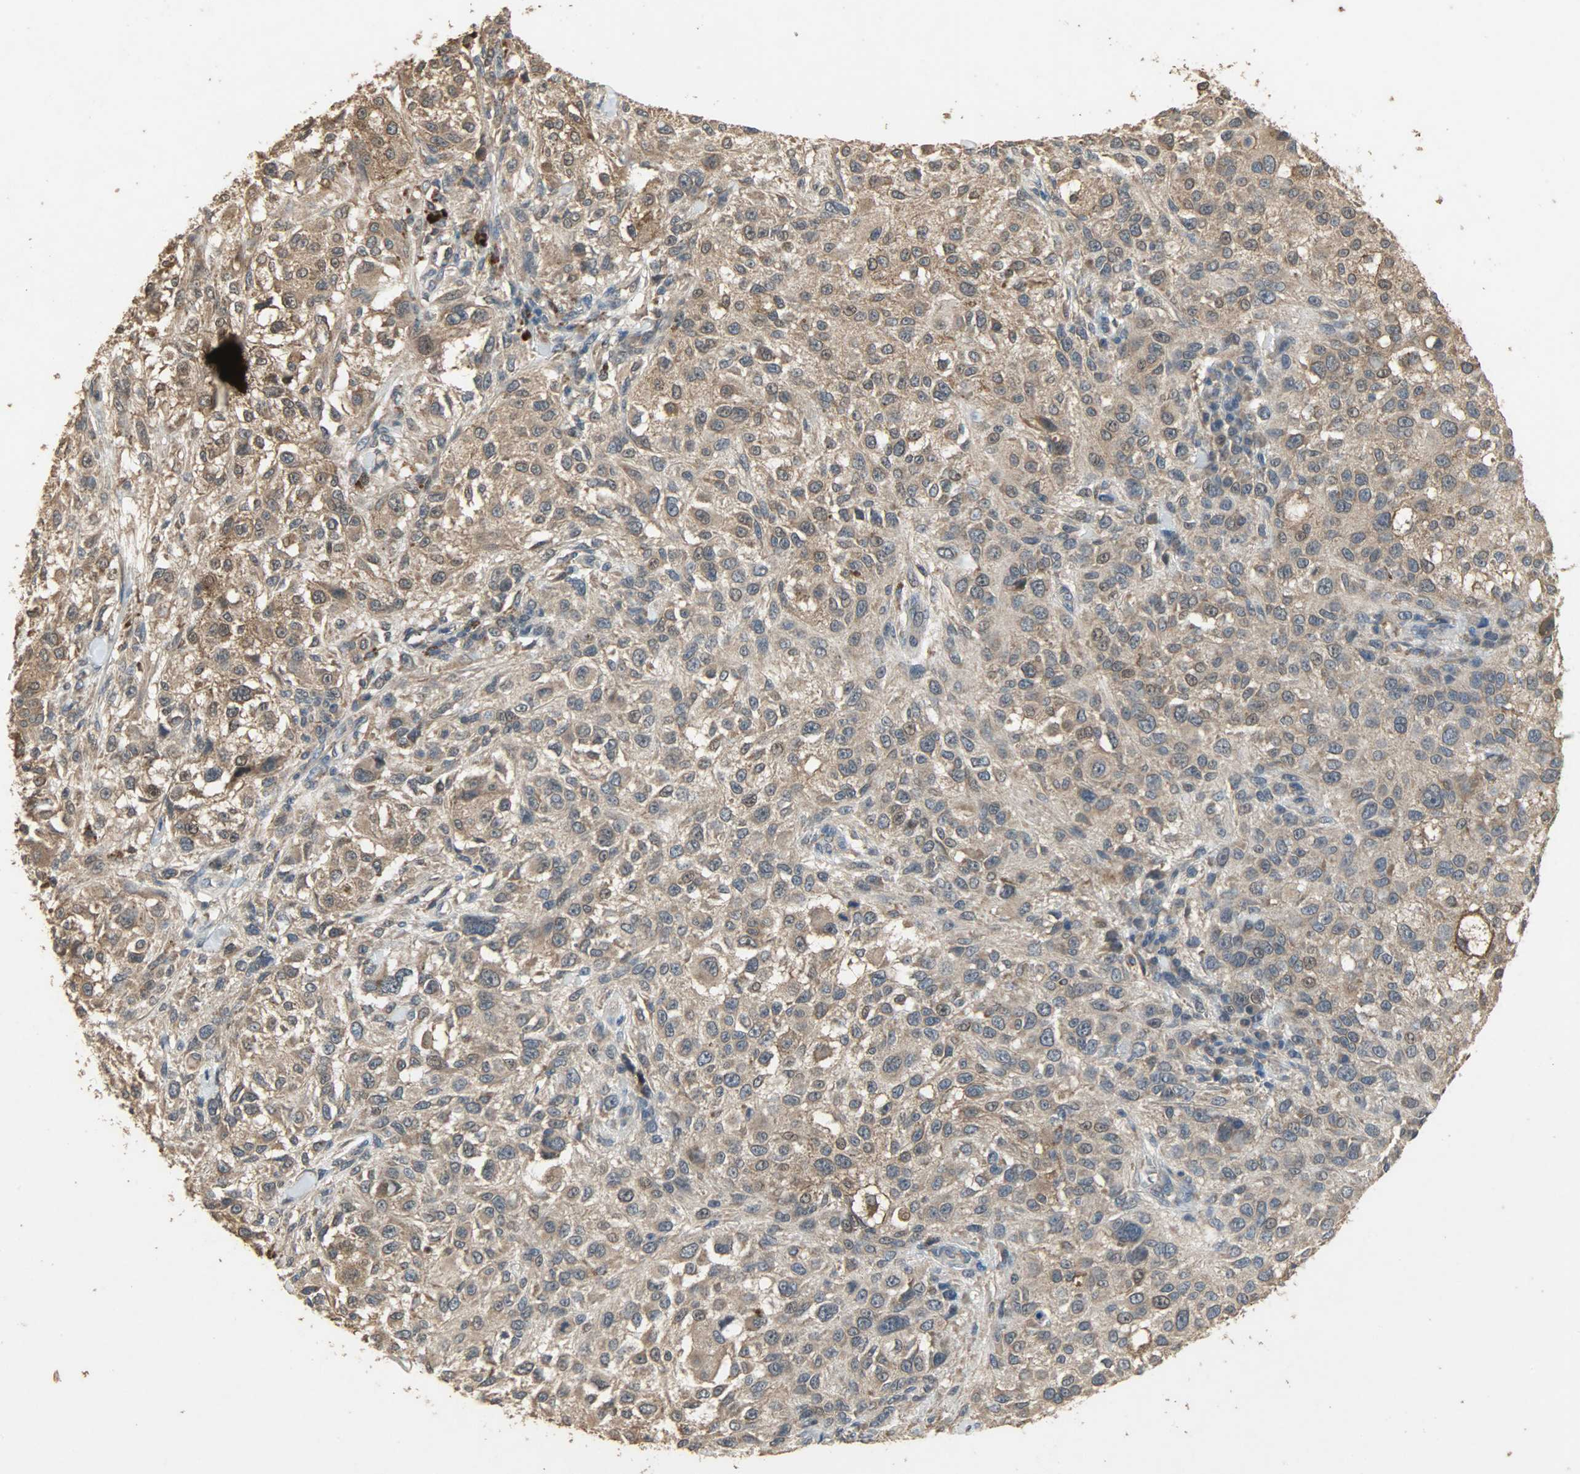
{"staining": {"intensity": "moderate", "quantity": ">75%", "location": "cytoplasmic/membranous"}, "tissue": "melanoma", "cell_type": "Tumor cells", "image_type": "cancer", "snomed": [{"axis": "morphology", "description": "Necrosis, NOS"}, {"axis": "morphology", "description": "Malignant melanoma, NOS"}, {"axis": "topography", "description": "Skin"}], "caption": "Protein analysis of melanoma tissue displays moderate cytoplasmic/membranous positivity in about >75% of tumor cells.", "gene": "CDKN2C", "patient": {"sex": "female", "age": 87}}